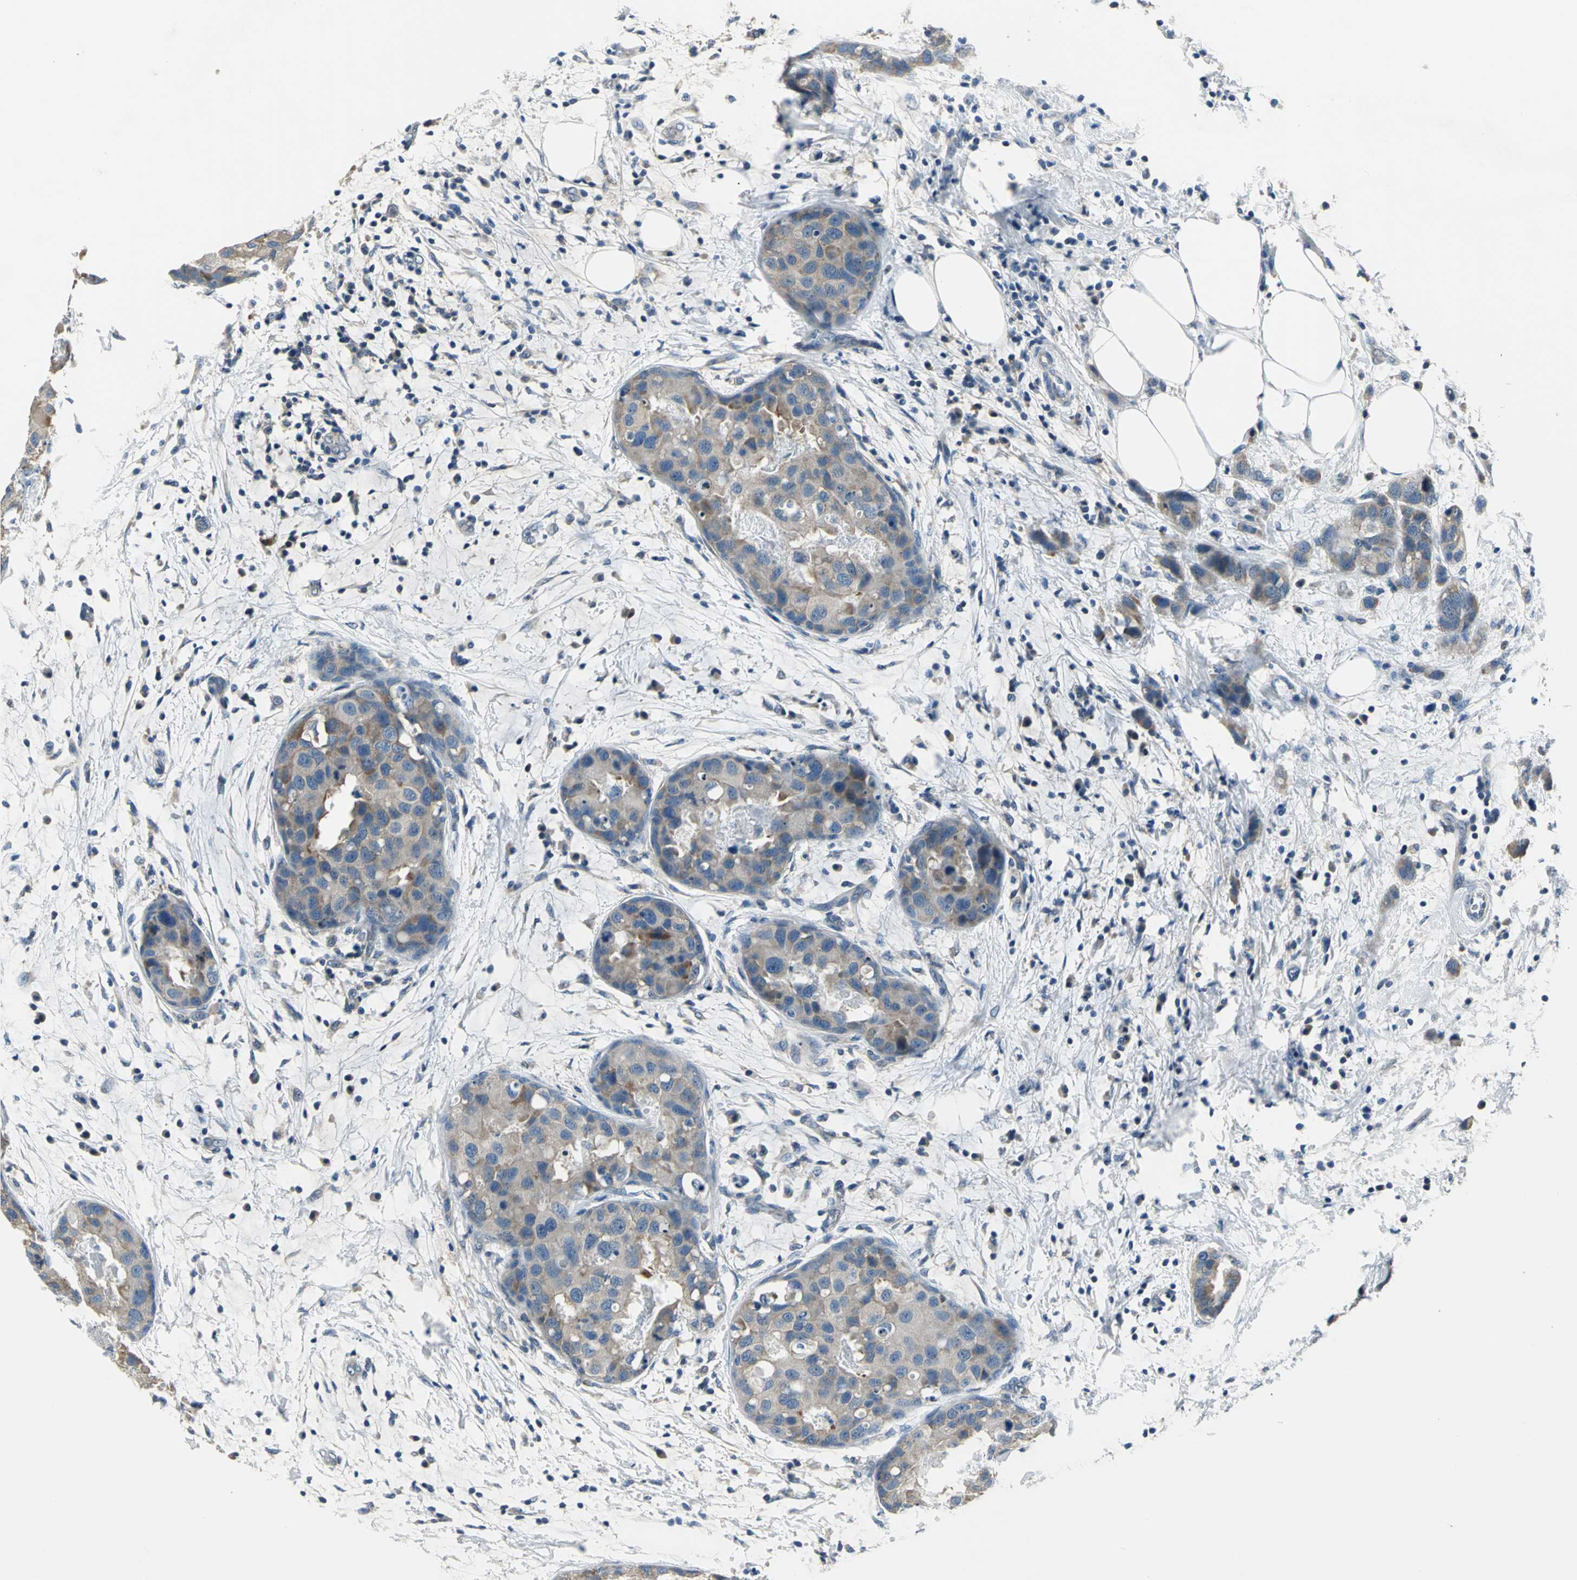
{"staining": {"intensity": "weak", "quantity": ">75%", "location": "cytoplasmic/membranous"}, "tissue": "breast cancer", "cell_type": "Tumor cells", "image_type": "cancer", "snomed": [{"axis": "morphology", "description": "Normal tissue, NOS"}, {"axis": "morphology", "description": "Duct carcinoma"}, {"axis": "topography", "description": "Breast"}], "caption": "Protein expression analysis of breast invasive ductal carcinoma exhibits weak cytoplasmic/membranous positivity in approximately >75% of tumor cells. Immunohistochemistry (ihc) stains the protein of interest in brown and the nuclei are stained blue.", "gene": "ZNF415", "patient": {"sex": "female", "age": 50}}